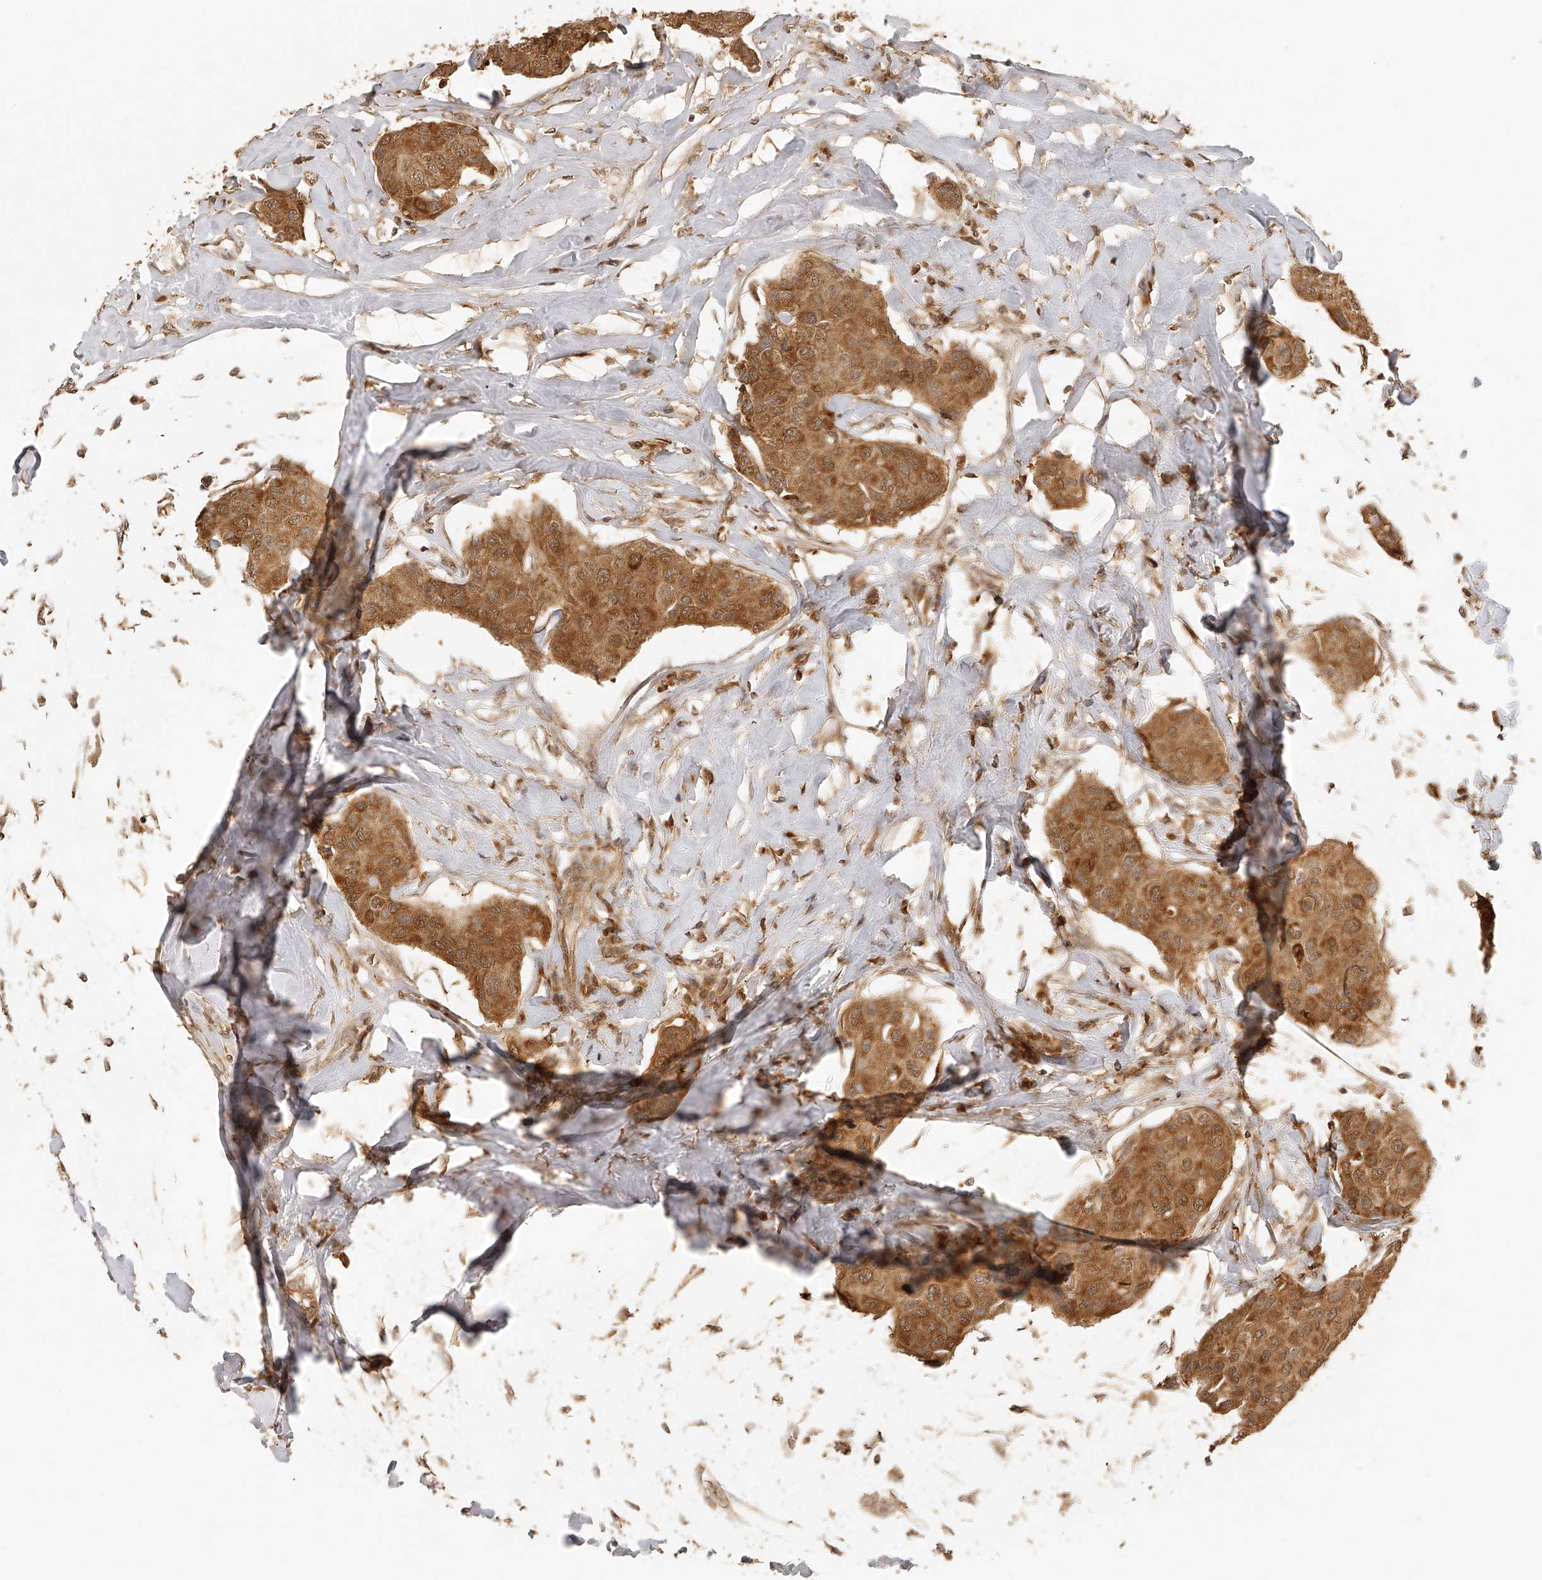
{"staining": {"intensity": "moderate", "quantity": ">75%", "location": "cytoplasmic/membranous"}, "tissue": "breast cancer", "cell_type": "Tumor cells", "image_type": "cancer", "snomed": [{"axis": "morphology", "description": "Duct carcinoma"}, {"axis": "topography", "description": "Breast"}], "caption": "IHC (DAB (3,3'-diaminobenzidine)) staining of breast cancer (intraductal carcinoma) shows moderate cytoplasmic/membranous protein expression in about >75% of tumor cells.", "gene": "BCL2L11", "patient": {"sex": "female", "age": 80}}